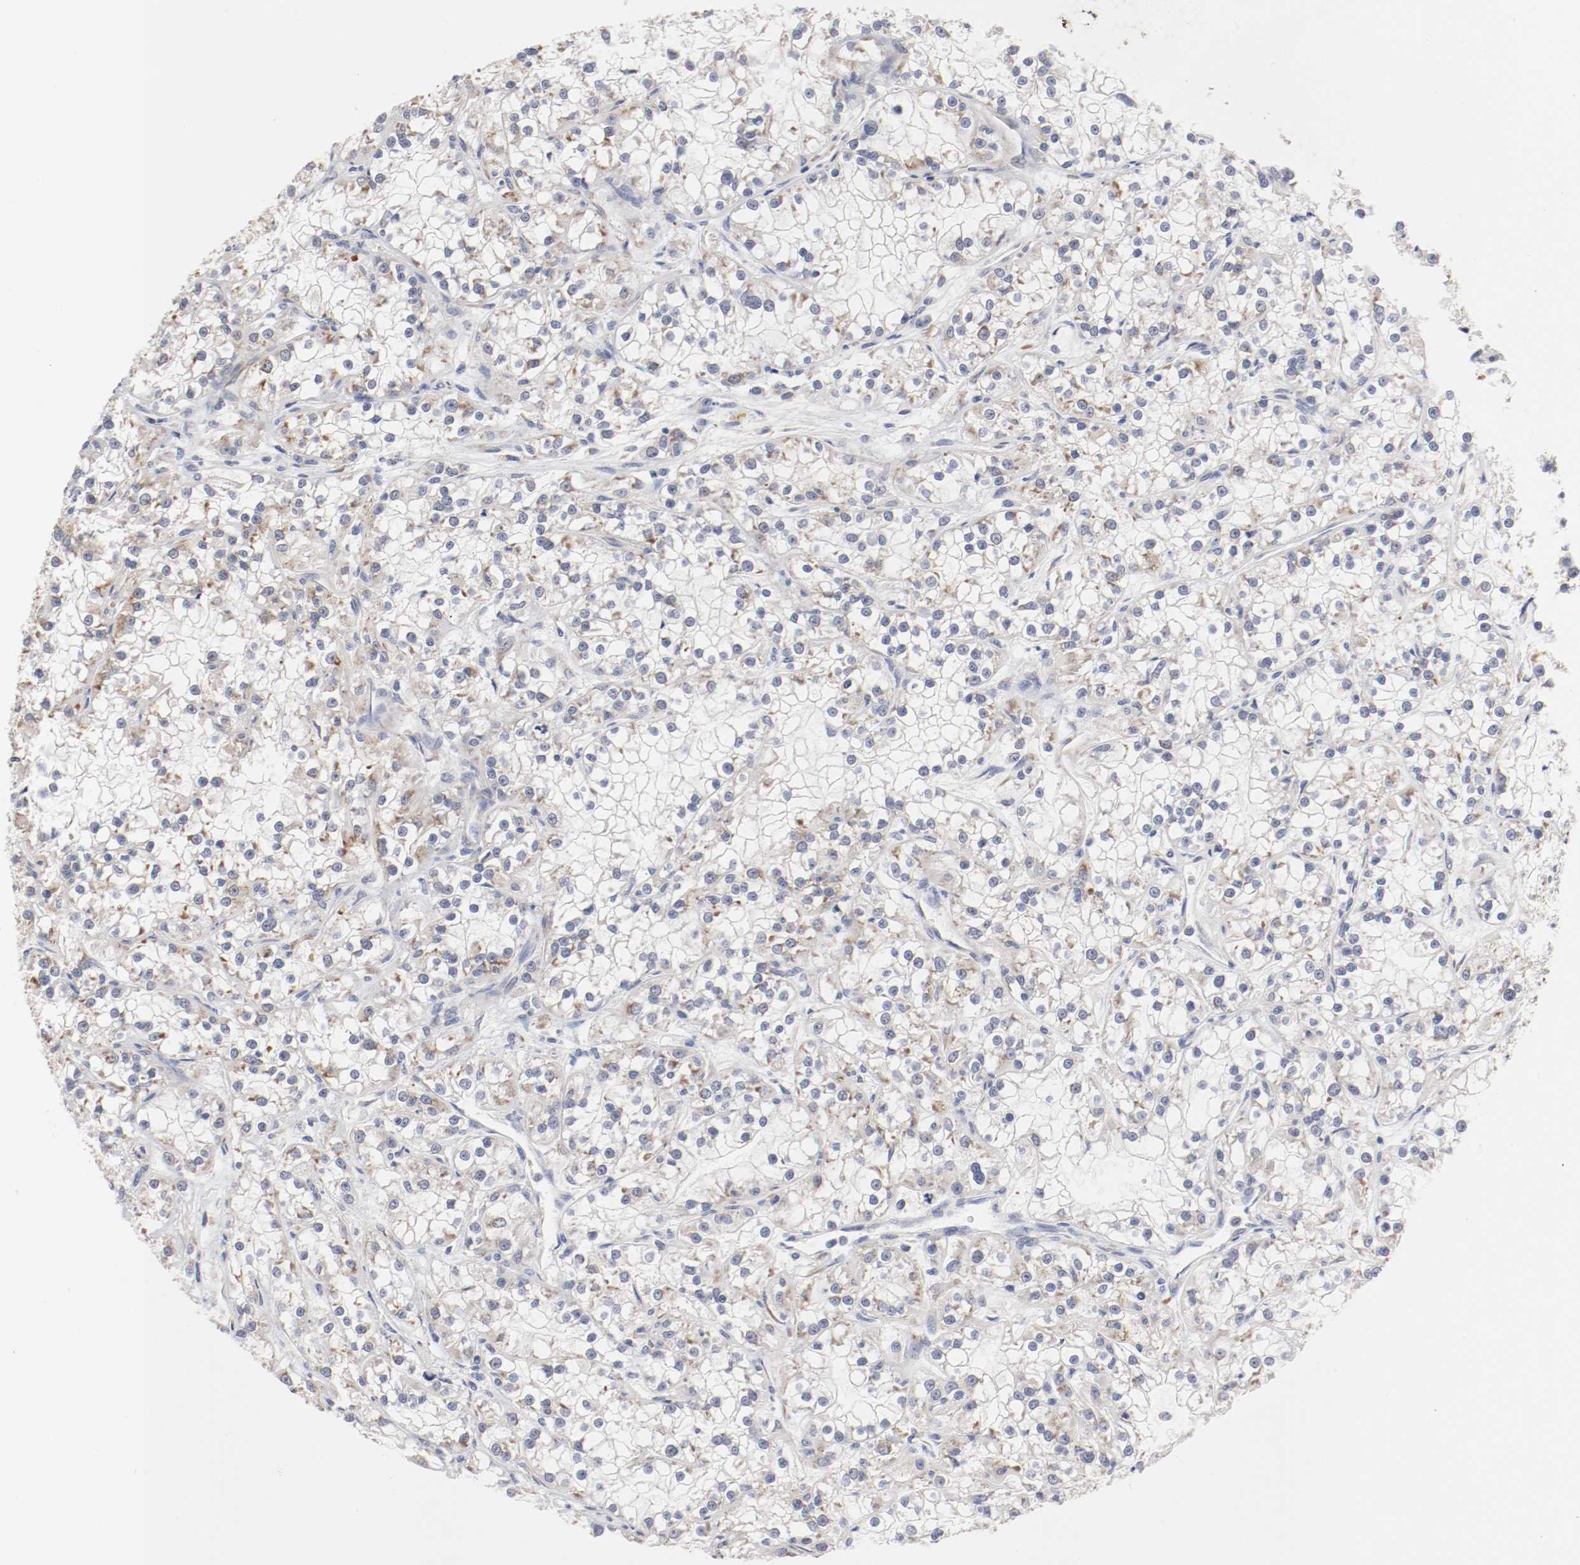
{"staining": {"intensity": "weak", "quantity": "<25%", "location": "cytoplasmic/membranous"}, "tissue": "renal cancer", "cell_type": "Tumor cells", "image_type": "cancer", "snomed": [{"axis": "morphology", "description": "Adenocarcinoma, NOS"}, {"axis": "topography", "description": "Kidney"}], "caption": "The image shows no staining of tumor cells in renal adenocarcinoma.", "gene": "FKBP3", "patient": {"sex": "female", "age": 52}}